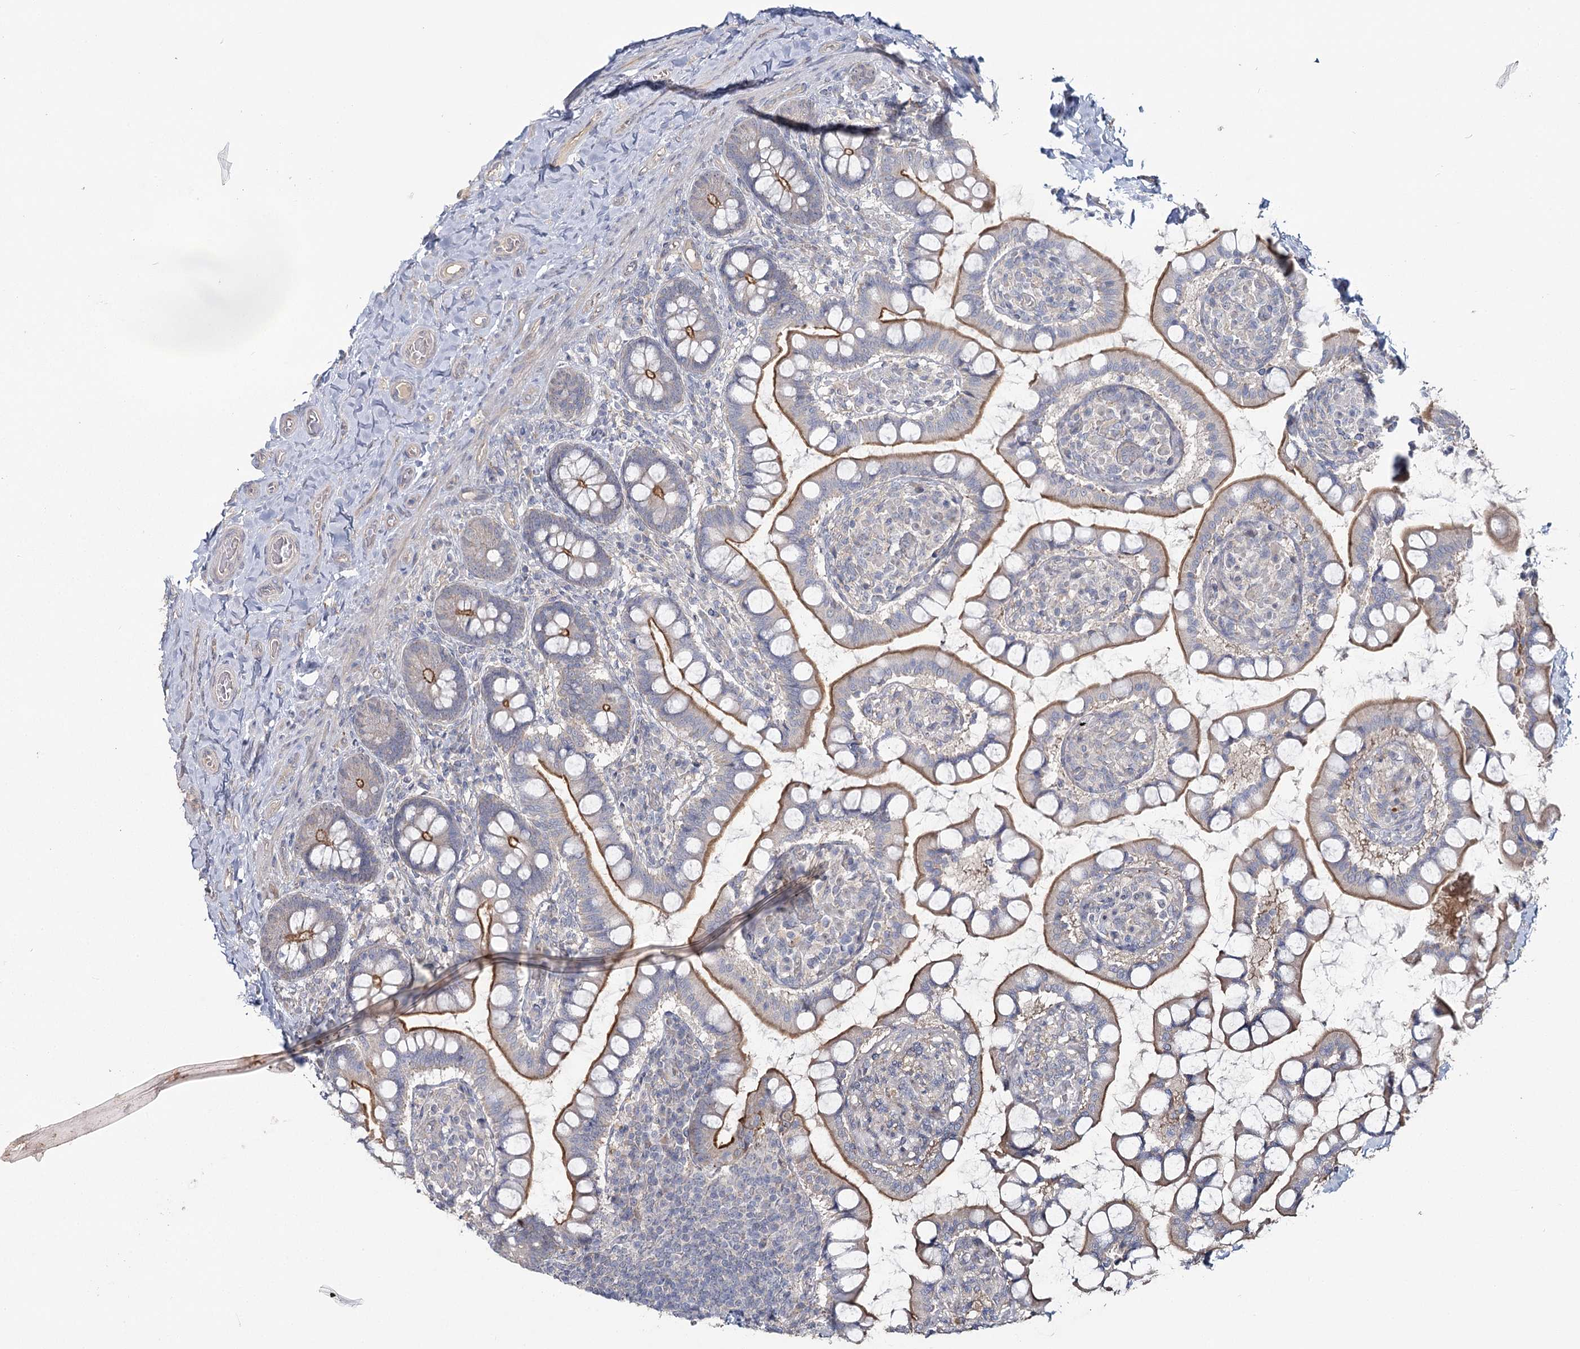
{"staining": {"intensity": "moderate", "quantity": ">75%", "location": "cytoplasmic/membranous"}, "tissue": "small intestine", "cell_type": "Glandular cells", "image_type": "normal", "snomed": [{"axis": "morphology", "description": "Normal tissue, NOS"}, {"axis": "topography", "description": "Small intestine"}], "caption": "Unremarkable small intestine reveals moderate cytoplasmic/membranous expression in approximately >75% of glandular cells The protein of interest is shown in brown color, while the nuclei are stained blue..", "gene": "ANGPTL5", "patient": {"sex": "male", "age": 52}}